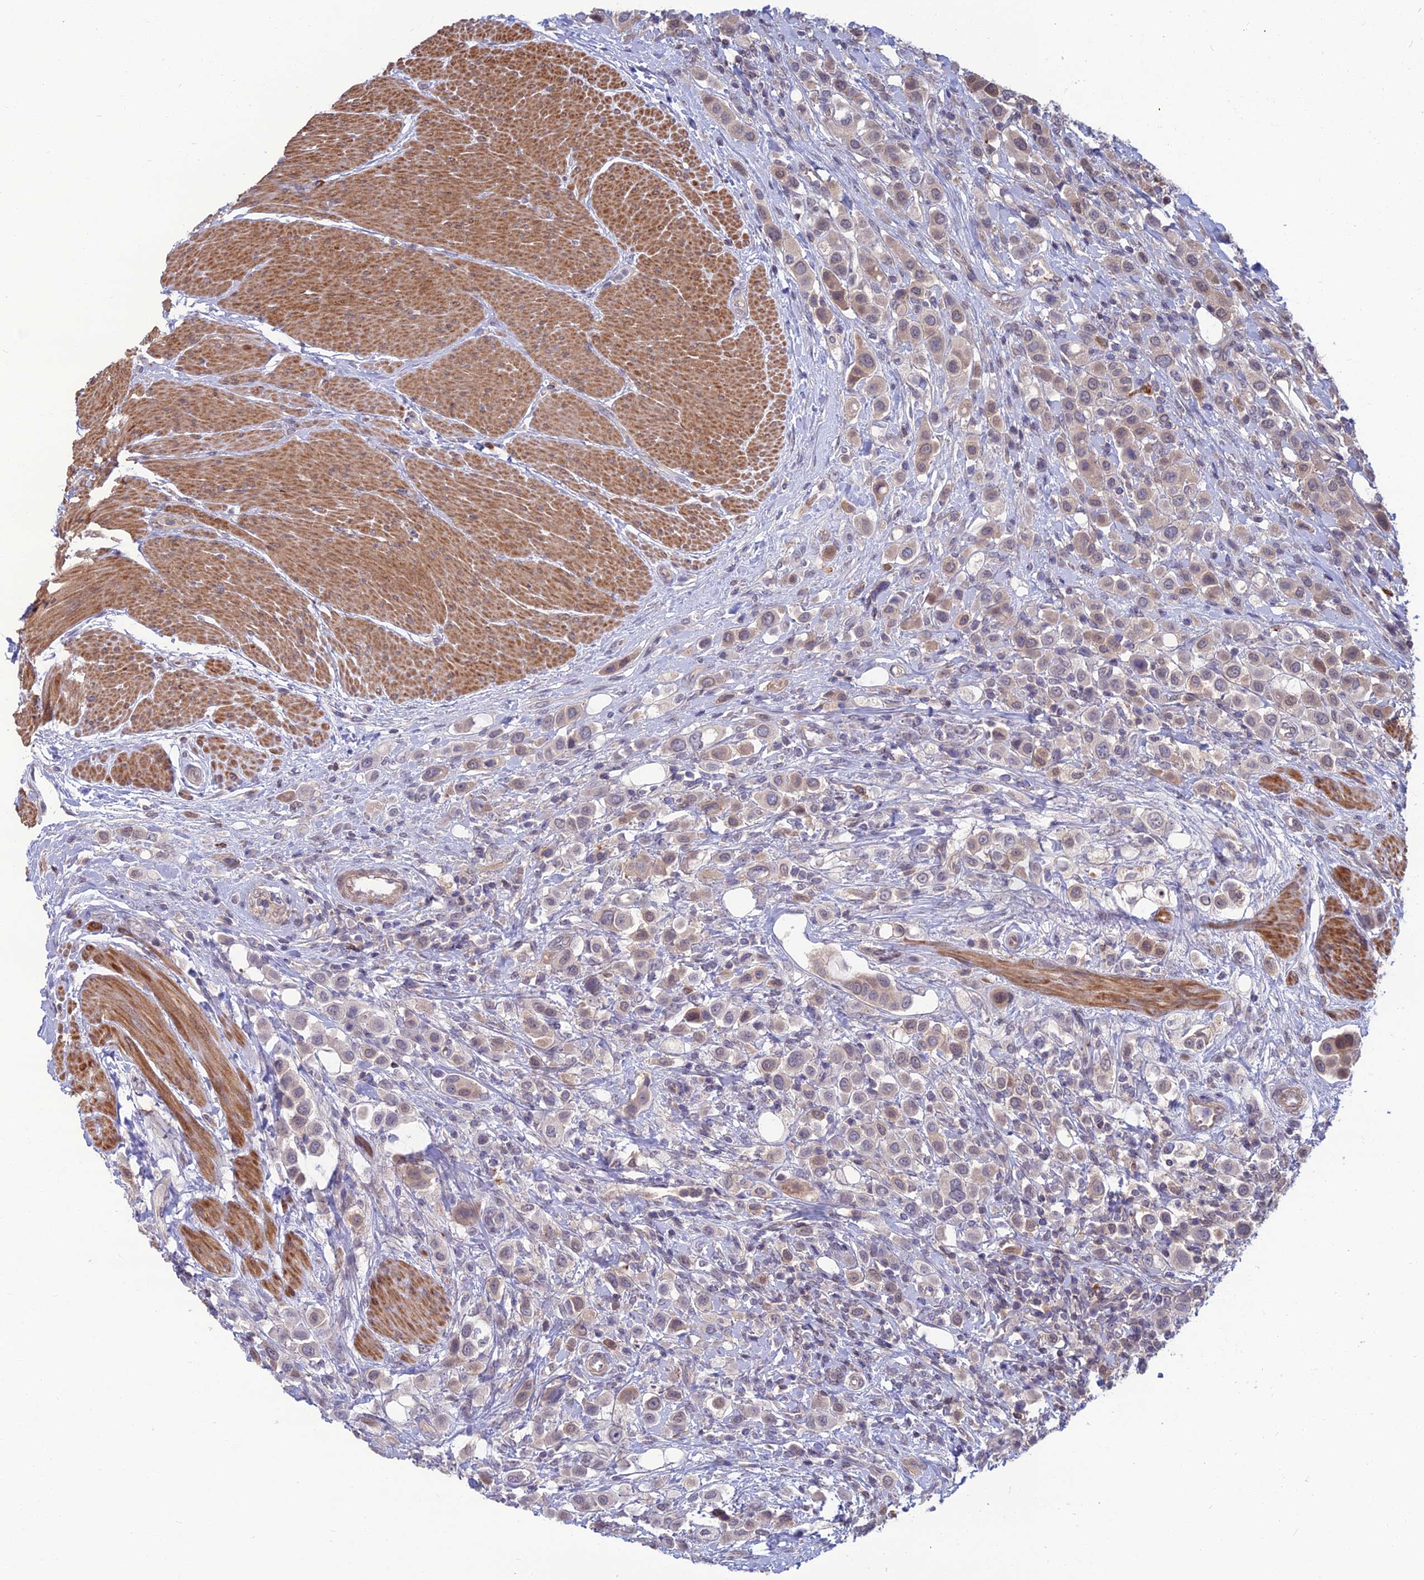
{"staining": {"intensity": "weak", "quantity": "<25%", "location": "cytoplasmic/membranous"}, "tissue": "urothelial cancer", "cell_type": "Tumor cells", "image_type": "cancer", "snomed": [{"axis": "morphology", "description": "Urothelial carcinoma, High grade"}, {"axis": "topography", "description": "Urinary bladder"}], "caption": "Immunohistochemistry (IHC) of high-grade urothelial carcinoma shows no expression in tumor cells.", "gene": "OPA3", "patient": {"sex": "male", "age": 50}}